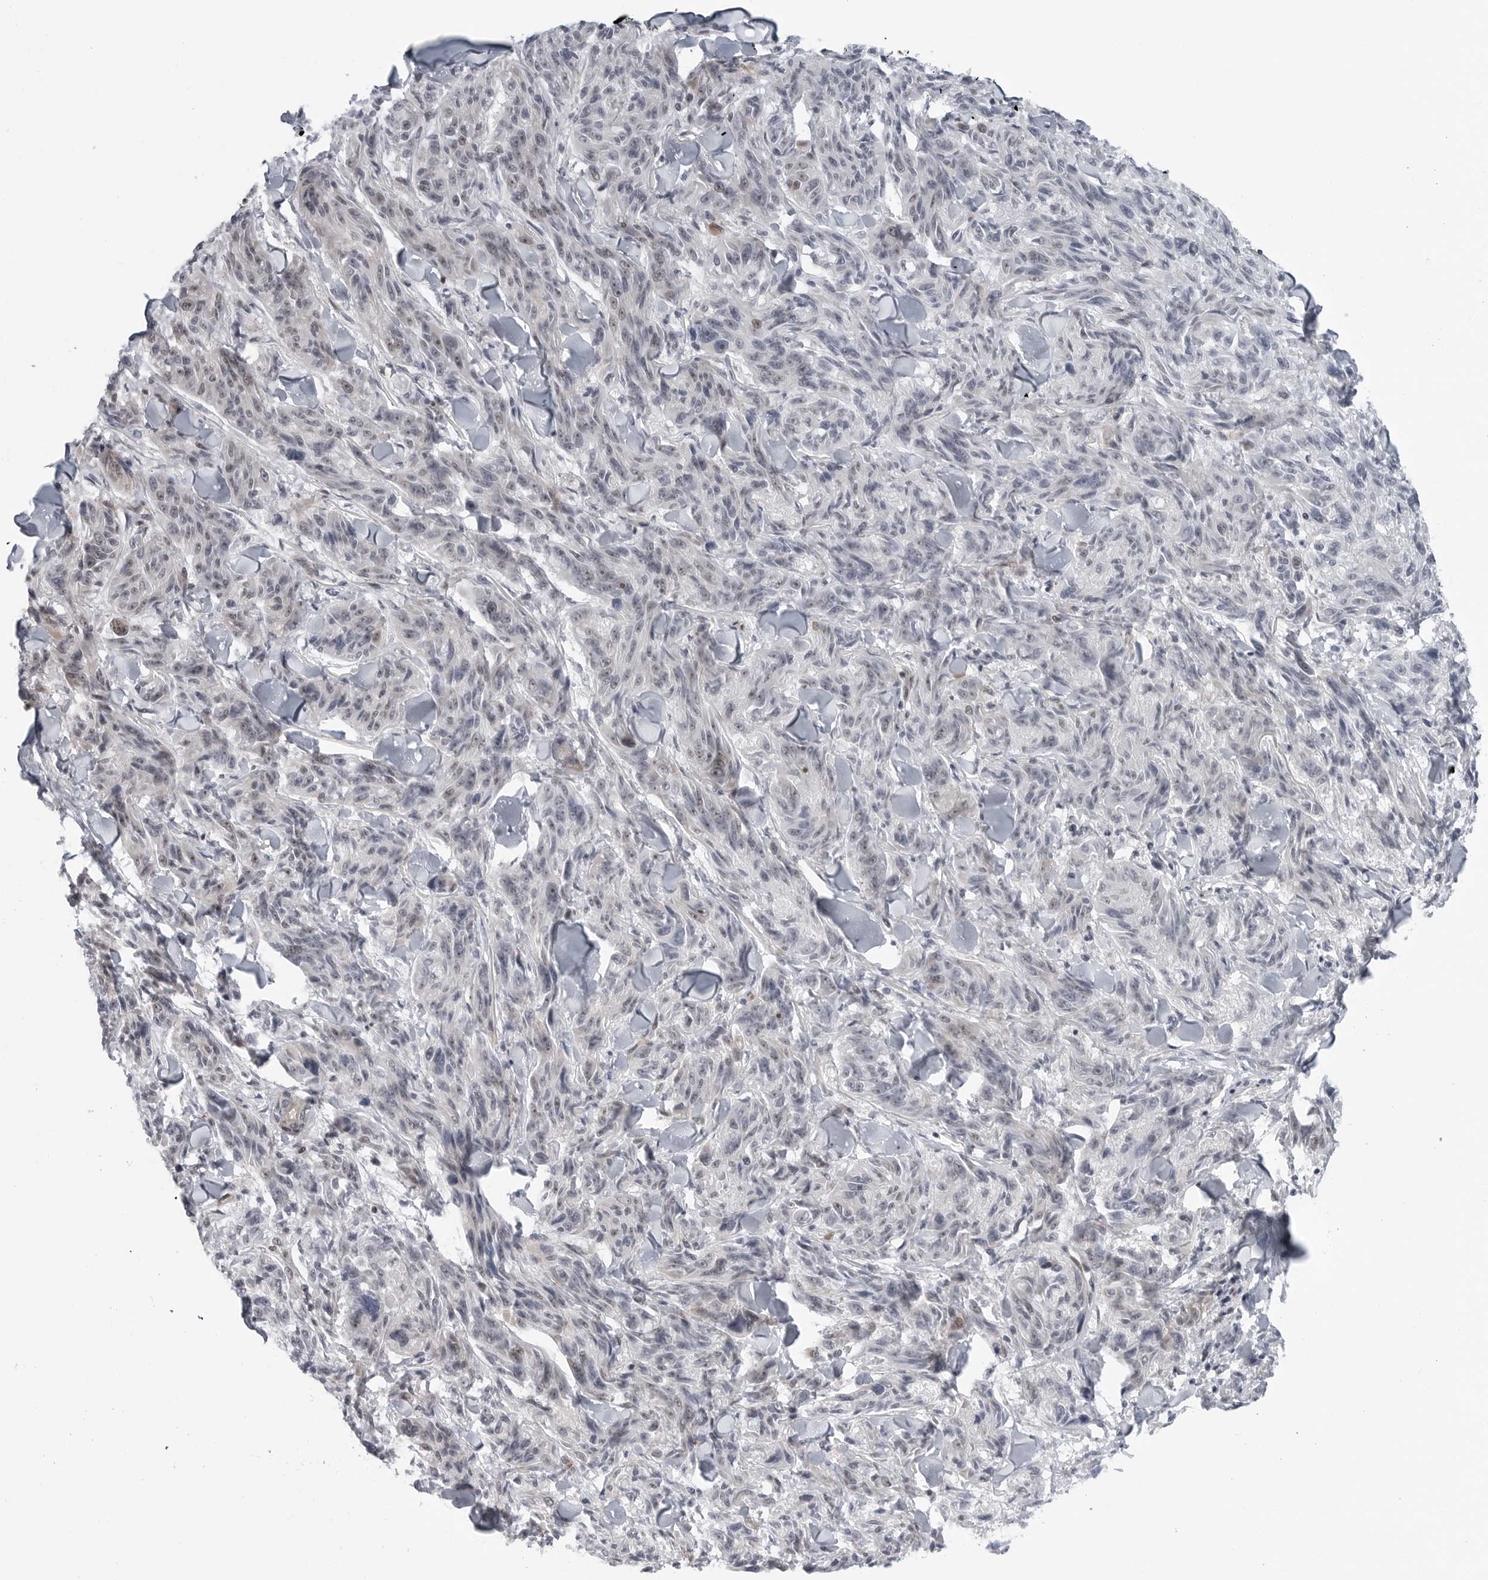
{"staining": {"intensity": "negative", "quantity": "none", "location": "none"}, "tissue": "melanoma", "cell_type": "Tumor cells", "image_type": "cancer", "snomed": [{"axis": "morphology", "description": "Malignant melanoma, NOS"}, {"axis": "topography", "description": "Skin"}], "caption": "This is an immunohistochemistry photomicrograph of human malignant melanoma. There is no expression in tumor cells.", "gene": "FAM135B", "patient": {"sex": "male", "age": 53}}